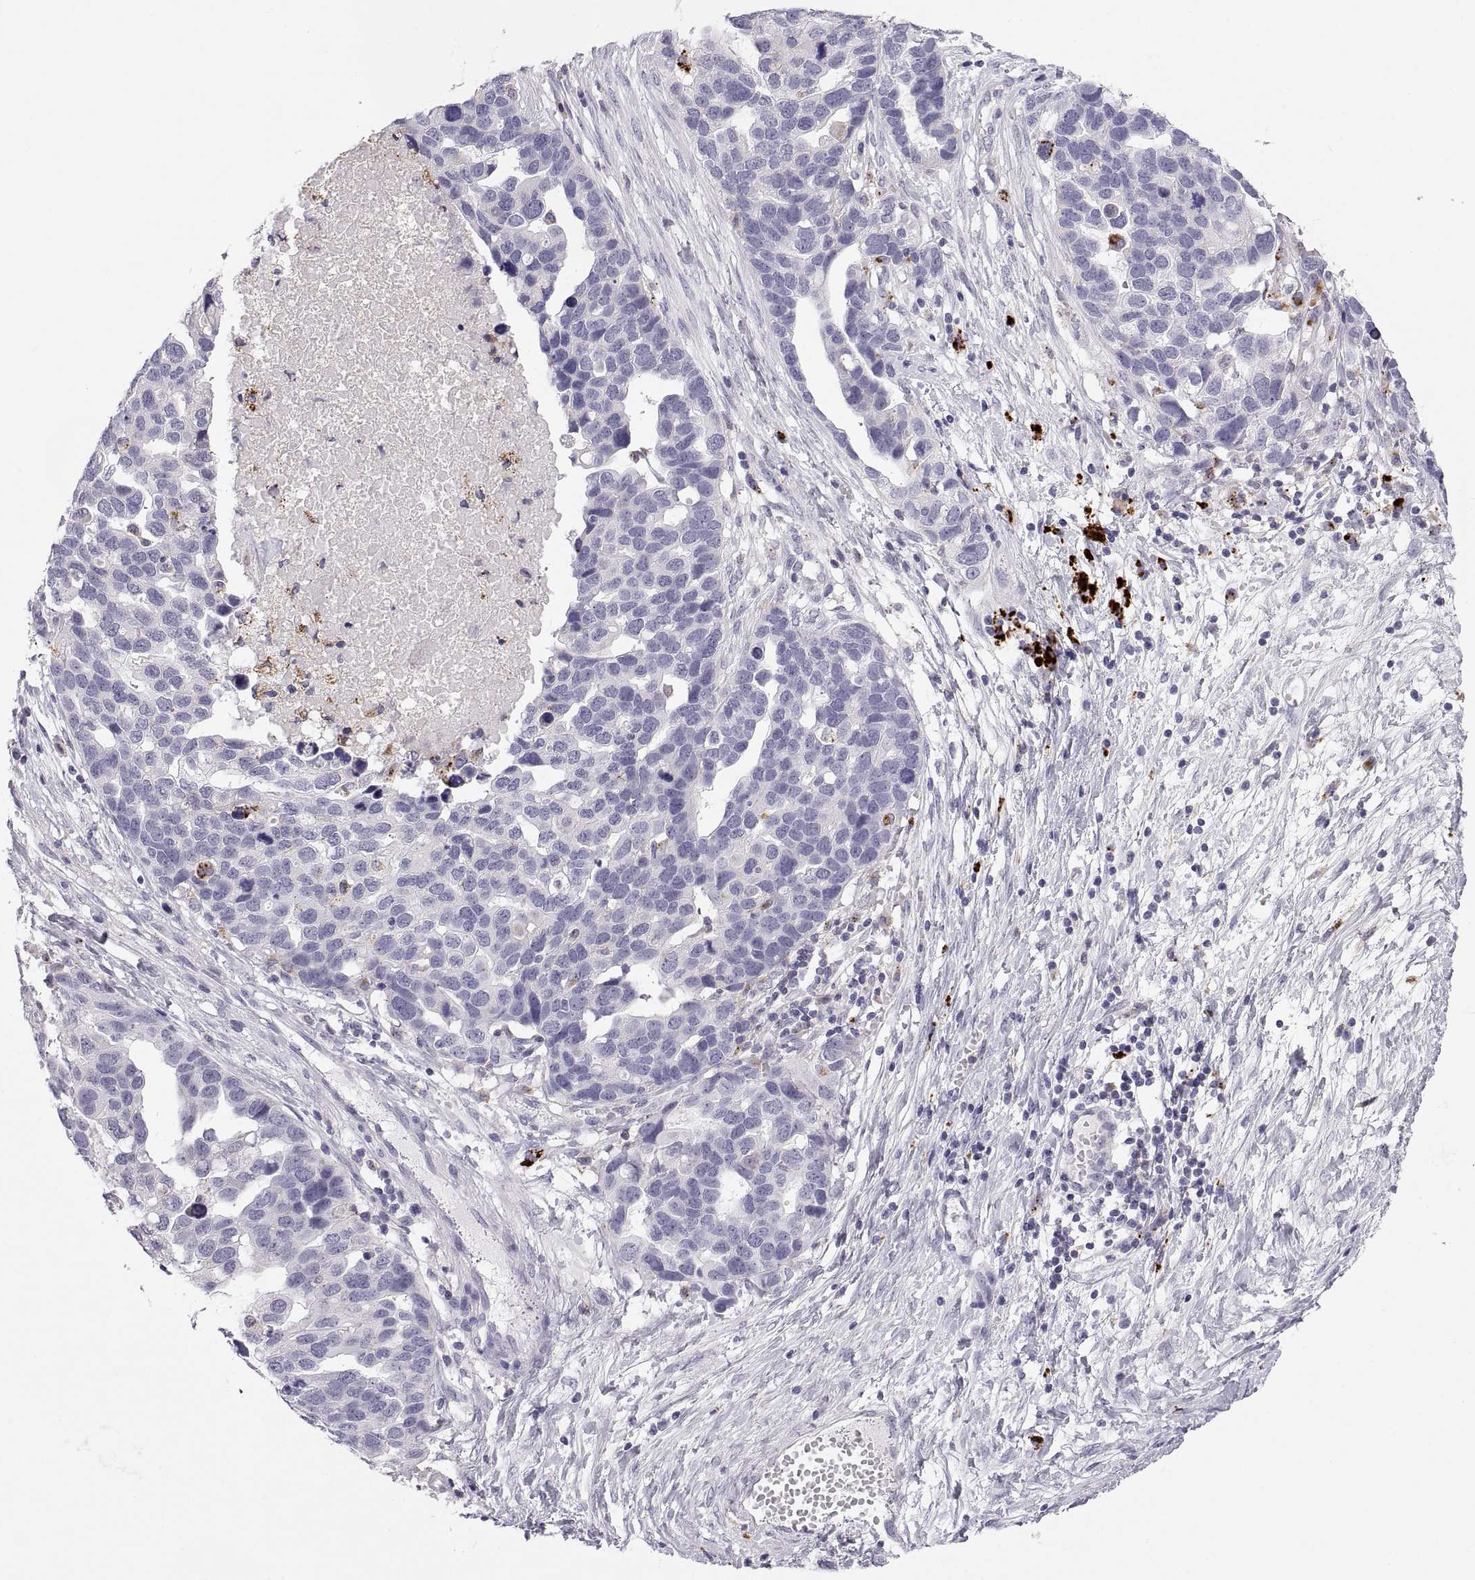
{"staining": {"intensity": "negative", "quantity": "none", "location": "none"}, "tissue": "ovarian cancer", "cell_type": "Tumor cells", "image_type": "cancer", "snomed": [{"axis": "morphology", "description": "Cystadenocarcinoma, serous, NOS"}, {"axis": "topography", "description": "Ovary"}], "caption": "The IHC image has no significant positivity in tumor cells of ovarian cancer tissue.", "gene": "RGS19", "patient": {"sex": "female", "age": 54}}